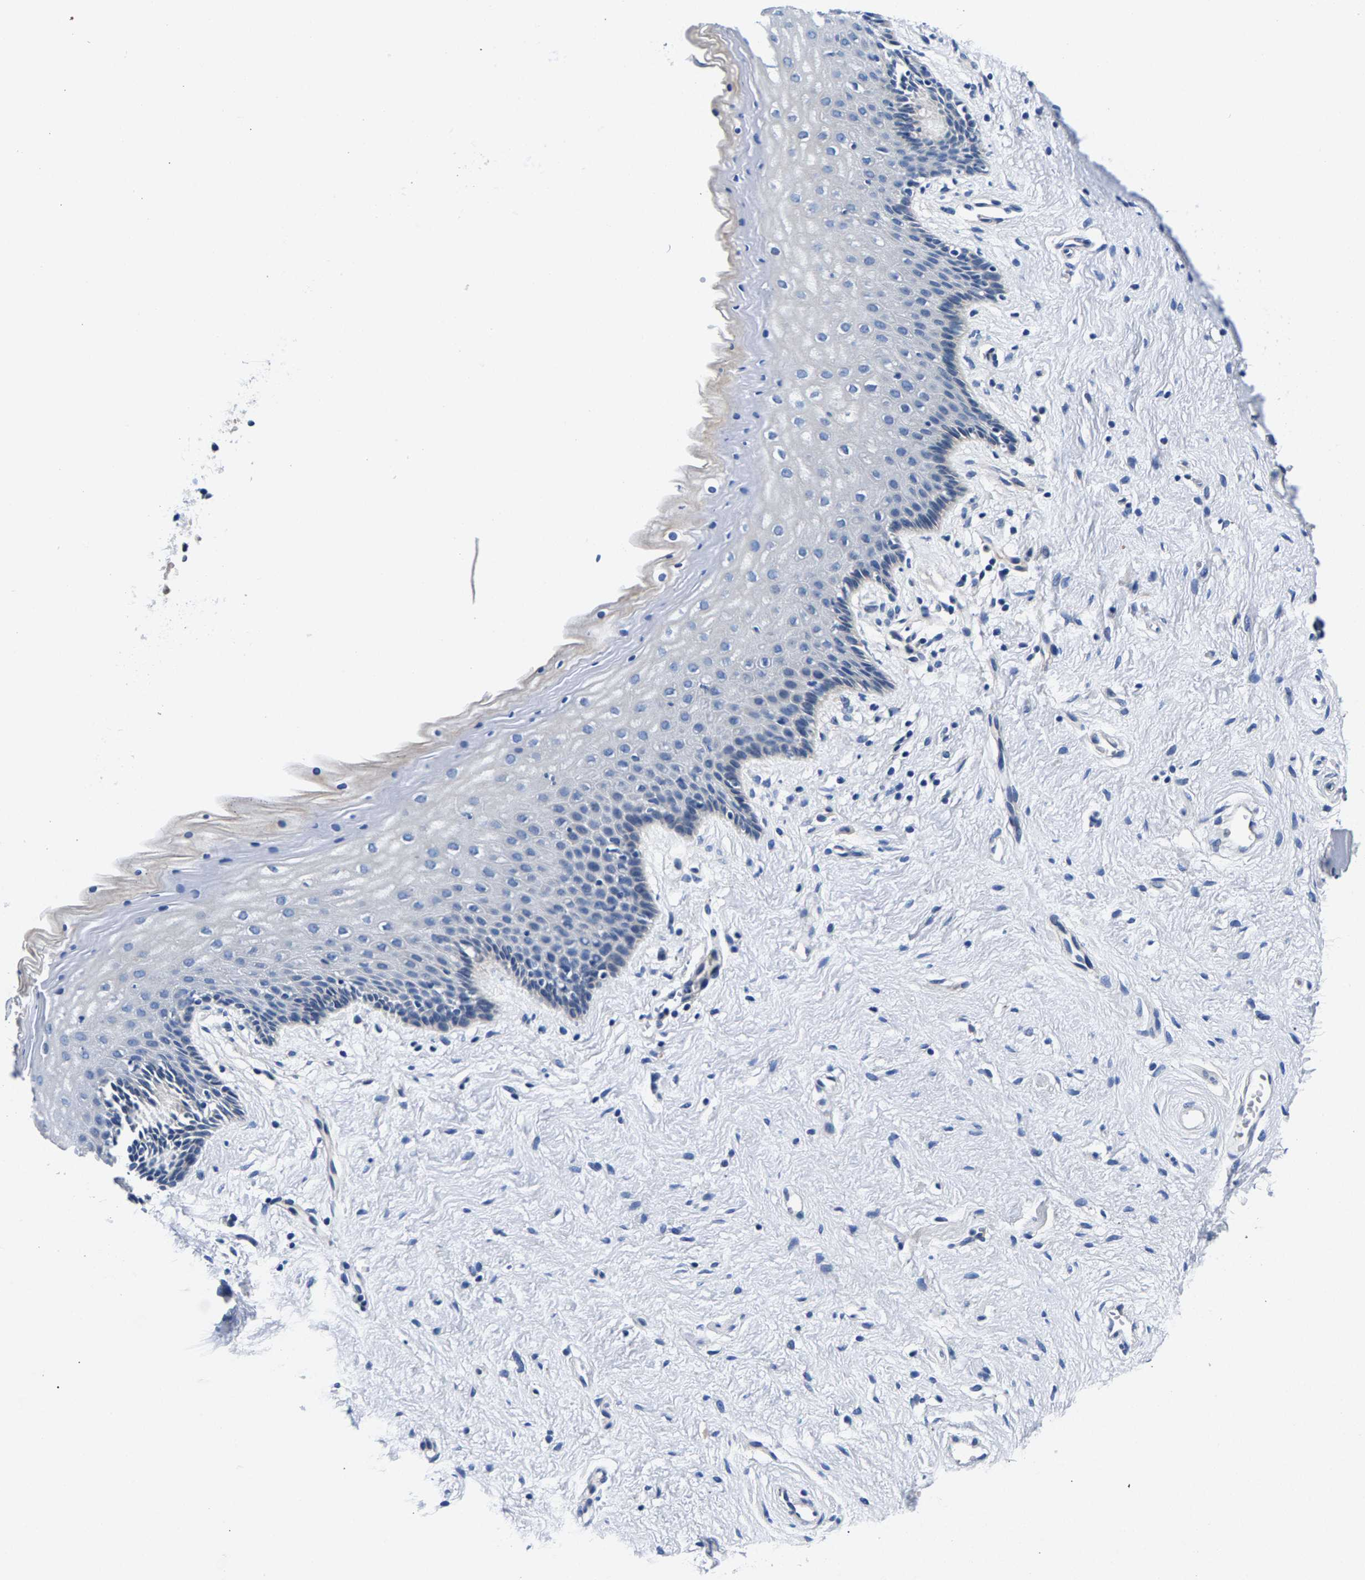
{"staining": {"intensity": "negative", "quantity": "none", "location": "none"}, "tissue": "vagina", "cell_type": "Squamous epithelial cells", "image_type": "normal", "snomed": [{"axis": "morphology", "description": "Normal tissue, NOS"}, {"axis": "topography", "description": "Vagina"}], "caption": "IHC of unremarkable human vagina exhibits no staining in squamous epithelial cells. (DAB (3,3'-diaminobenzidine) immunohistochemistry with hematoxylin counter stain).", "gene": "P2RY4", "patient": {"sex": "female", "age": 44}}